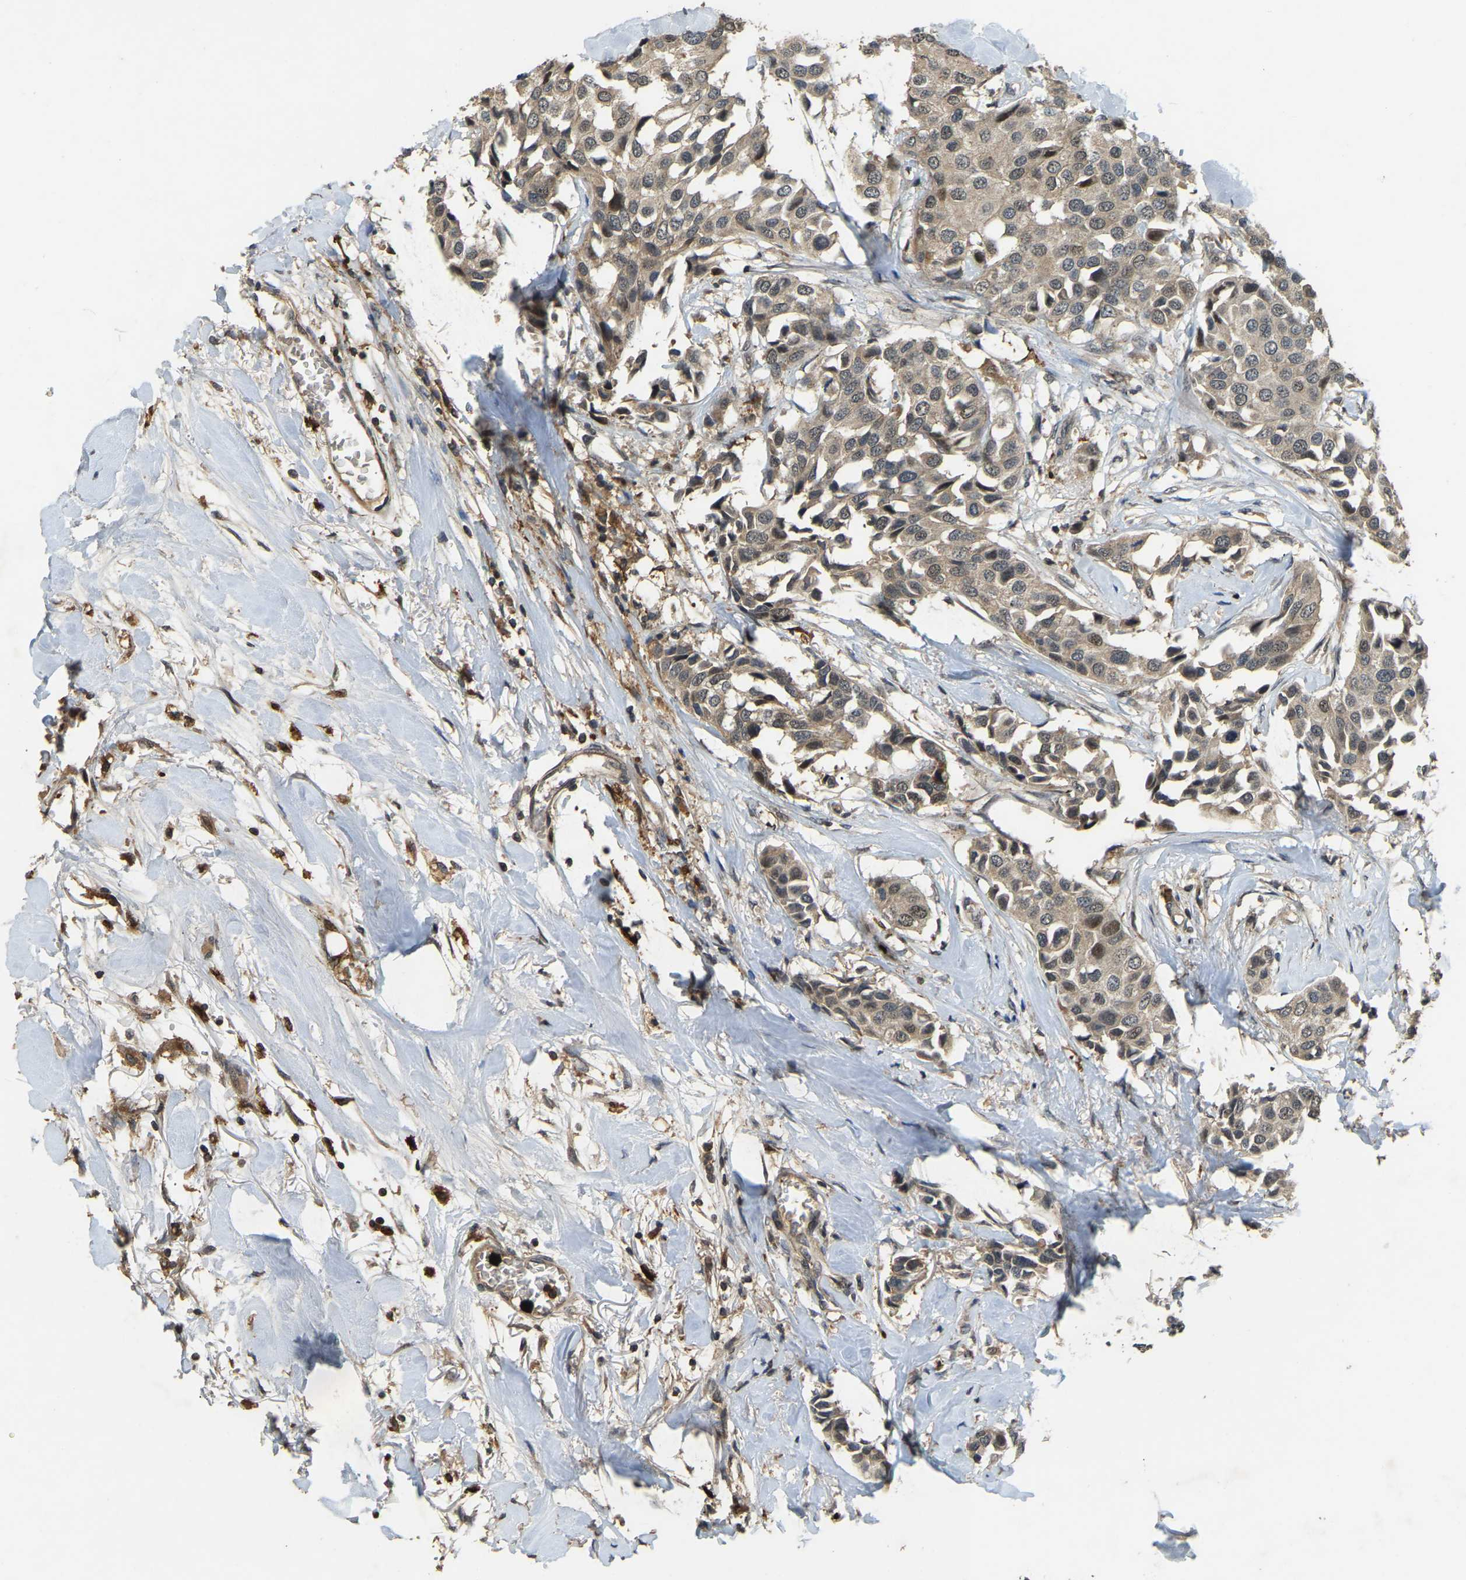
{"staining": {"intensity": "weak", "quantity": ">75%", "location": "cytoplasmic/membranous"}, "tissue": "breast cancer", "cell_type": "Tumor cells", "image_type": "cancer", "snomed": [{"axis": "morphology", "description": "Duct carcinoma"}, {"axis": "topography", "description": "Breast"}], "caption": "Tumor cells show low levels of weak cytoplasmic/membranous positivity in about >75% of cells in human intraductal carcinoma (breast). (brown staining indicates protein expression, while blue staining denotes nuclei).", "gene": "RNF141", "patient": {"sex": "female", "age": 80}}